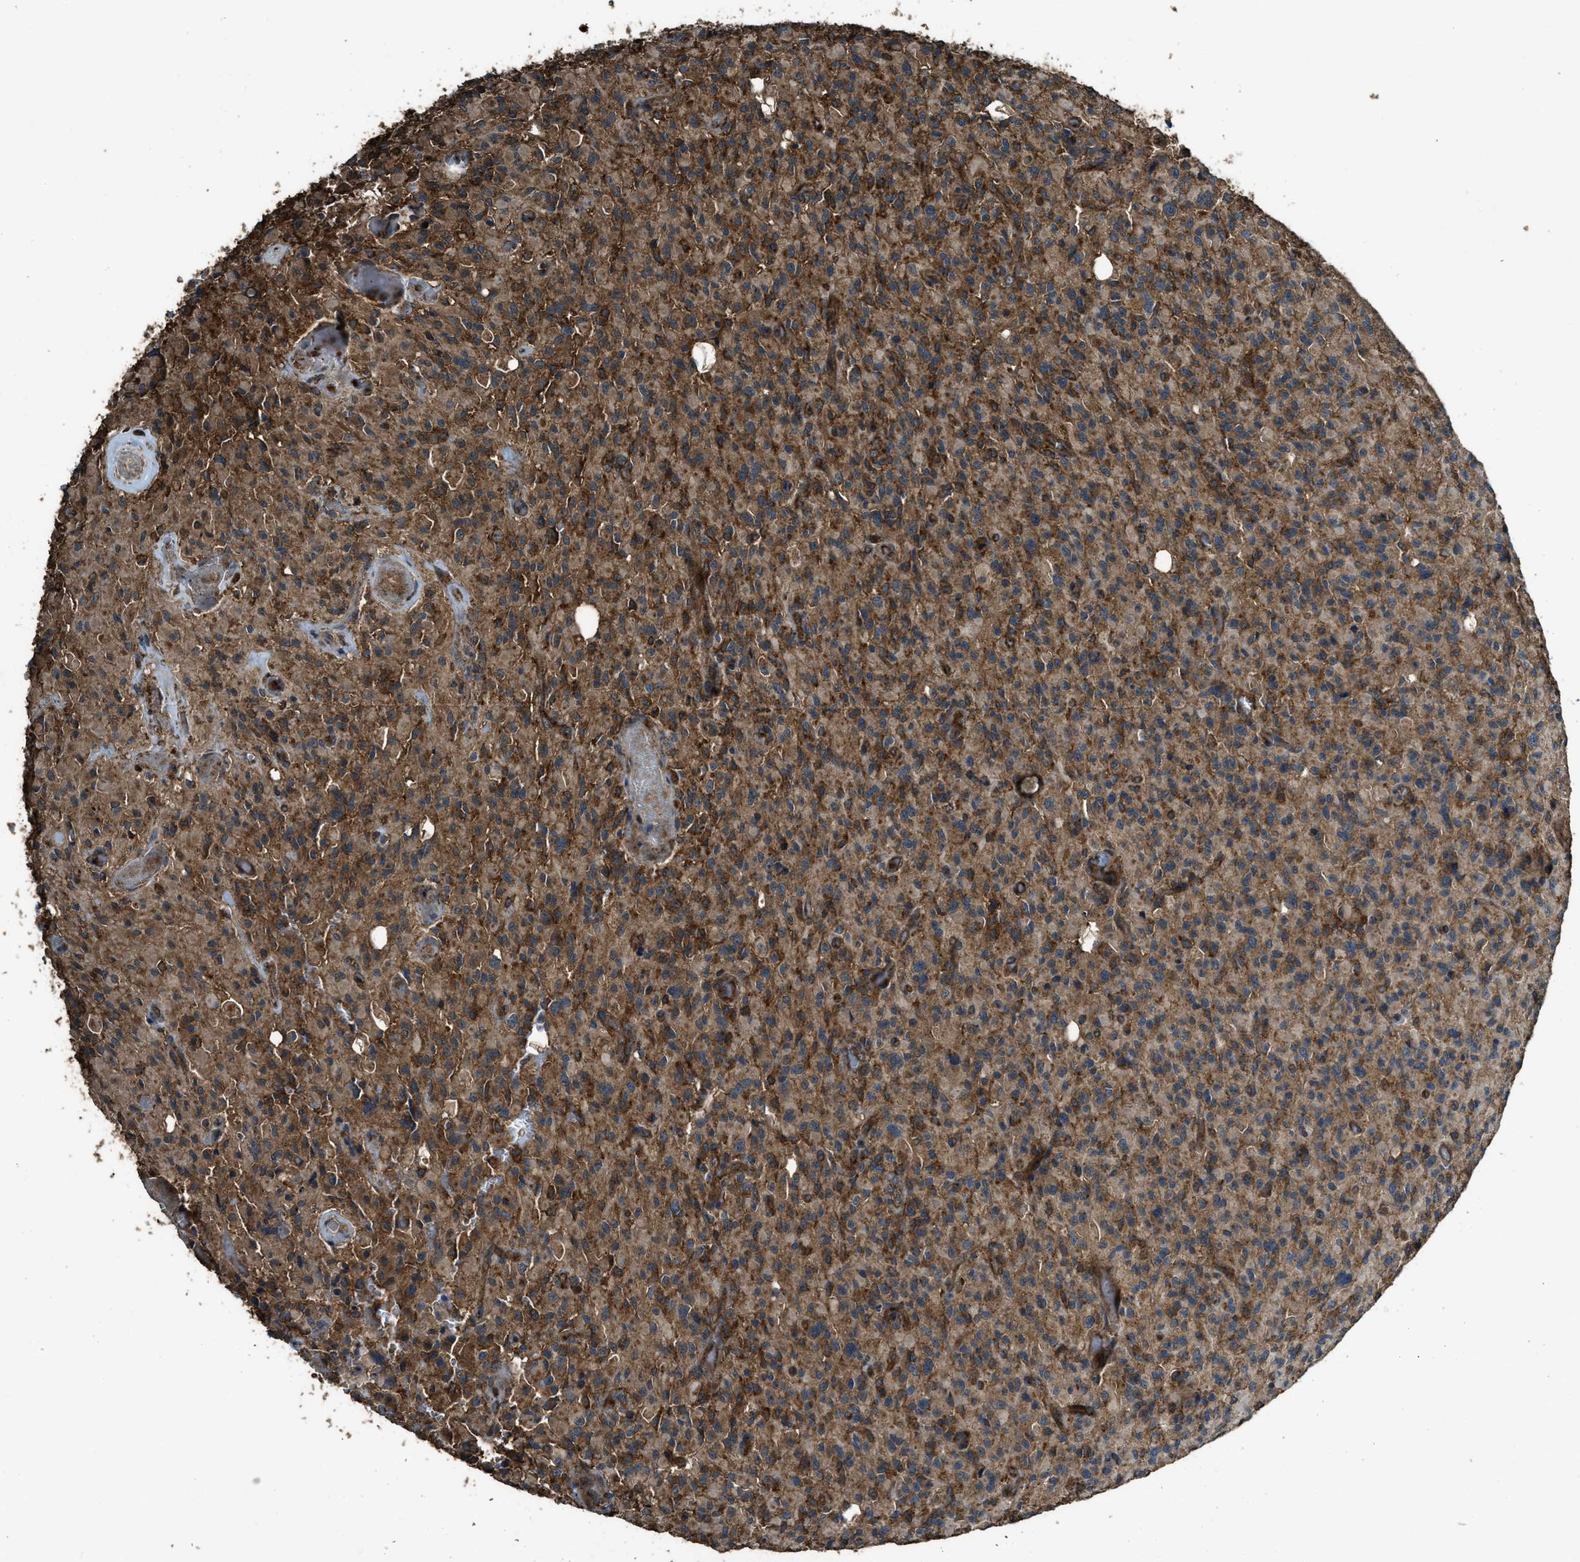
{"staining": {"intensity": "moderate", "quantity": ">75%", "location": "cytoplasmic/membranous"}, "tissue": "glioma", "cell_type": "Tumor cells", "image_type": "cancer", "snomed": [{"axis": "morphology", "description": "Glioma, malignant, High grade"}, {"axis": "topography", "description": "Brain"}], "caption": "A high-resolution histopathology image shows immunohistochemistry staining of high-grade glioma (malignant), which displays moderate cytoplasmic/membranous expression in approximately >75% of tumor cells.", "gene": "MAP3K8", "patient": {"sex": "male", "age": 71}}